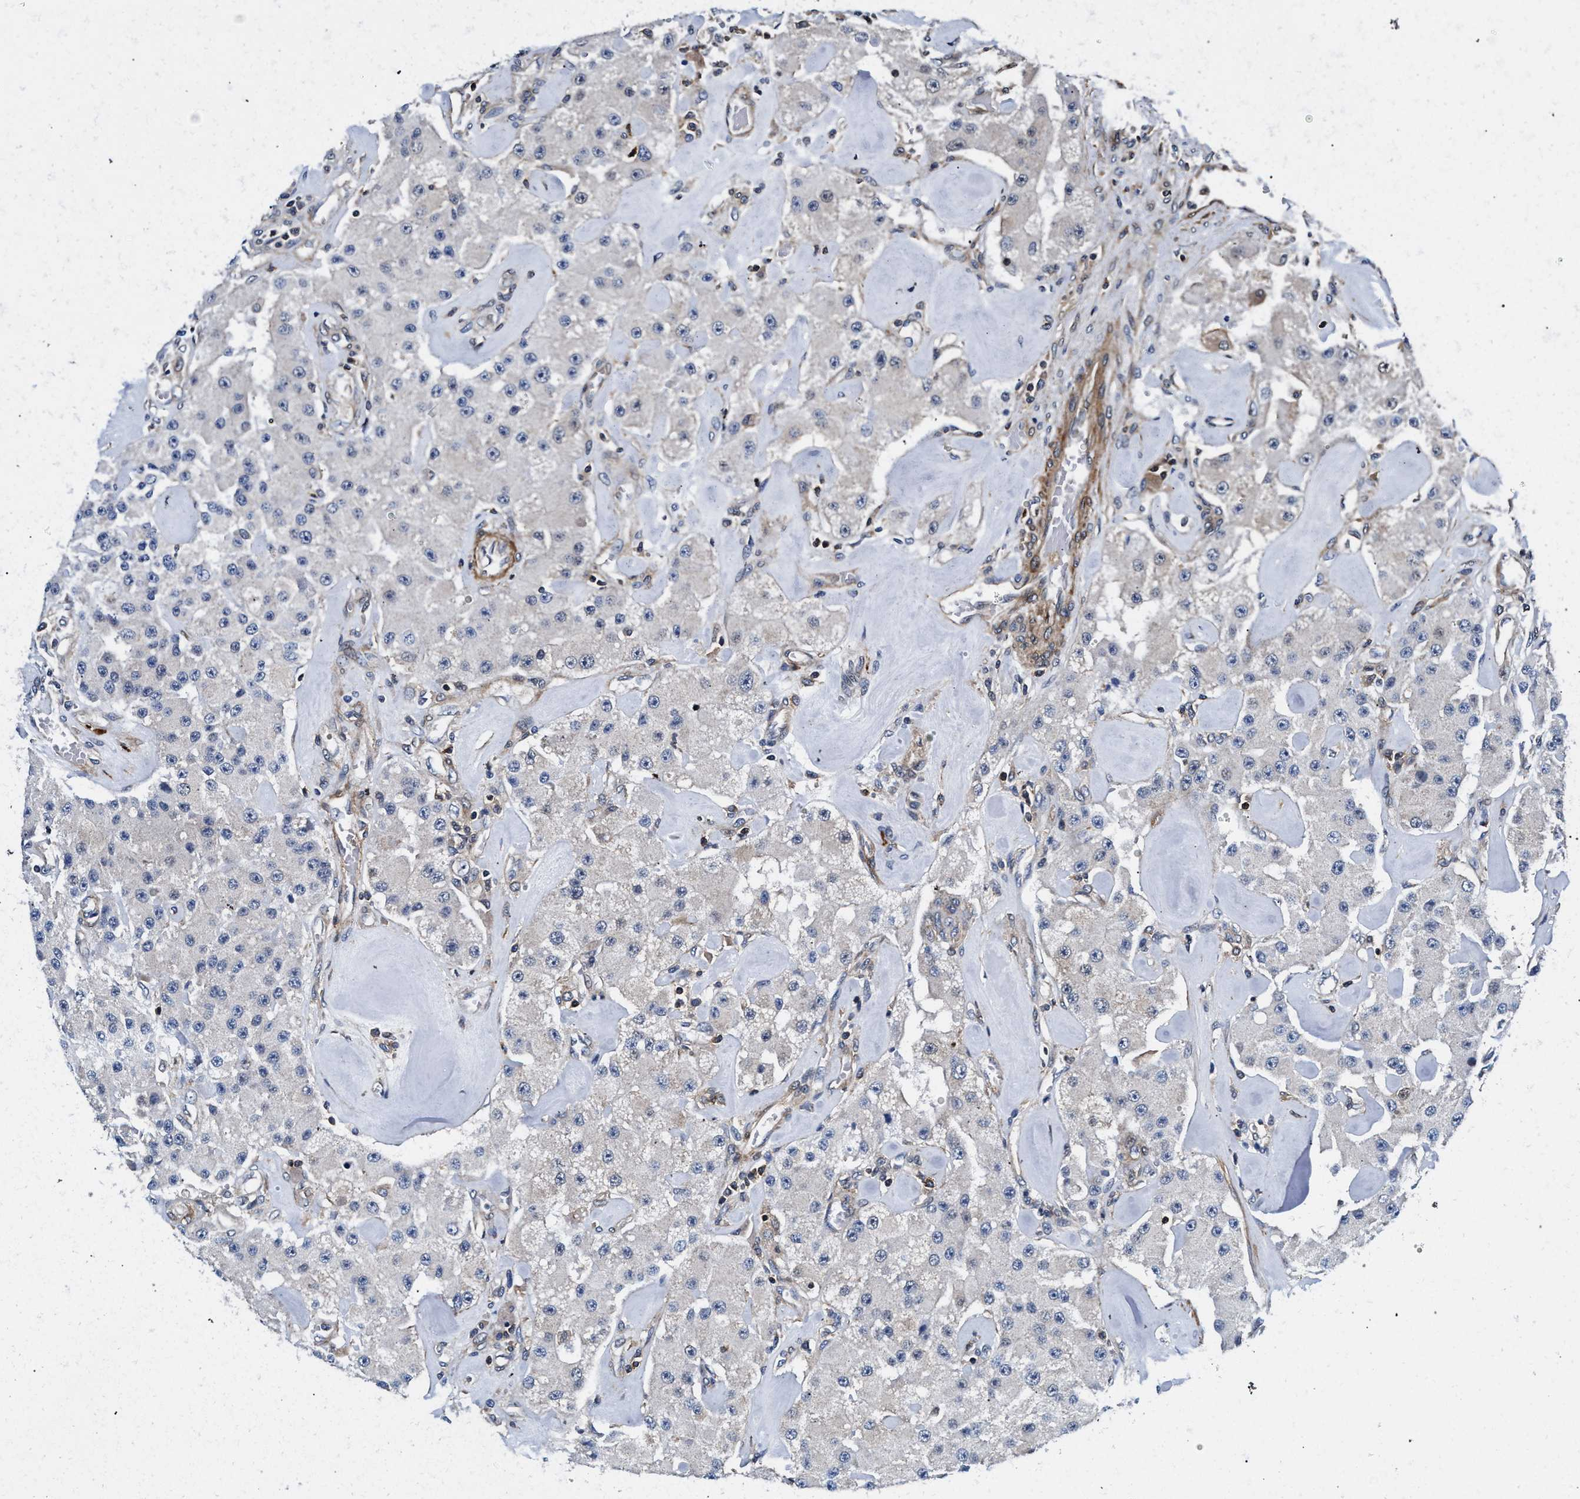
{"staining": {"intensity": "negative", "quantity": "none", "location": "none"}, "tissue": "carcinoid", "cell_type": "Tumor cells", "image_type": "cancer", "snomed": [{"axis": "morphology", "description": "Carcinoid, malignant, NOS"}, {"axis": "topography", "description": "Pancreas"}], "caption": "Tumor cells show no significant staining in carcinoid. Nuclei are stained in blue.", "gene": "LASP1", "patient": {"sex": "male", "age": 41}}